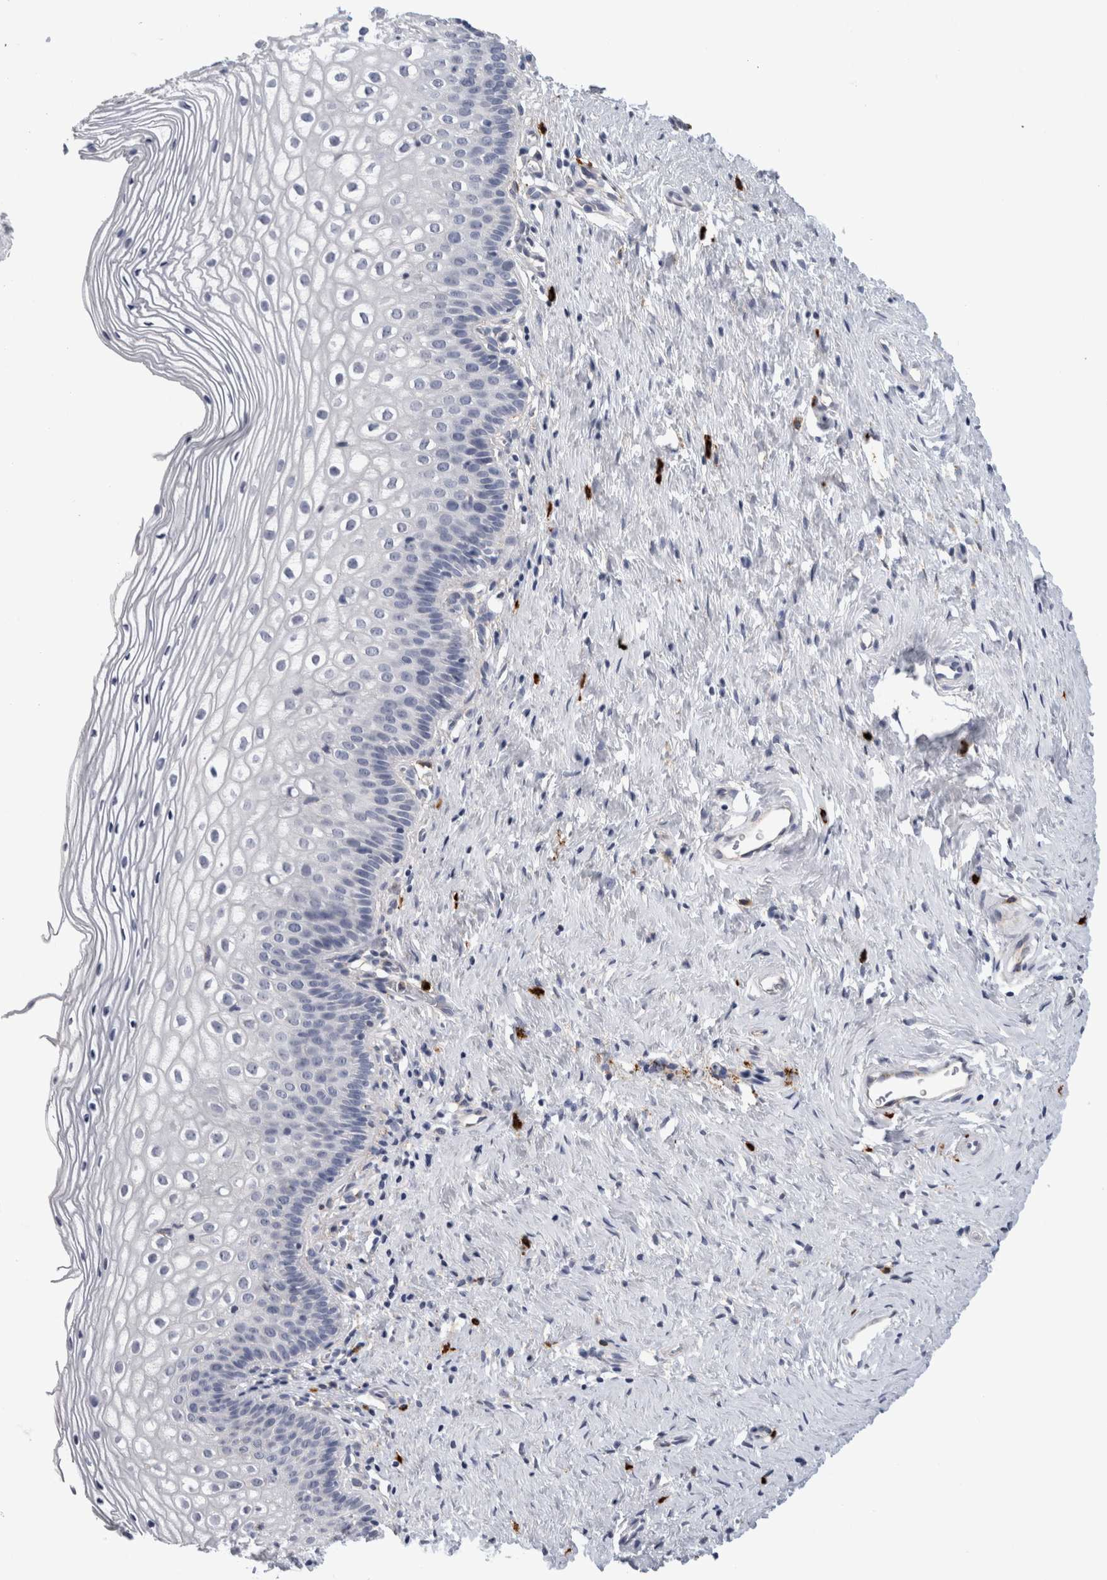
{"staining": {"intensity": "negative", "quantity": "none", "location": "none"}, "tissue": "cervix", "cell_type": "Squamous epithelial cells", "image_type": "normal", "snomed": [{"axis": "morphology", "description": "Normal tissue, NOS"}, {"axis": "topography", "description": "Cervix"}], "caption": "IHC histopathology image of benign cervix stained for a protein (brown), which reveals no staining in squamous epithelial cells. (Stains: DAB (3,3'-diaminobenzidine) immunohistochemistry (IHC) with hematoxylin counter stain, Microscopy: brightfield microscopy at high magnification).", "gene": "CD63", "patient": {"sex": "female", "age": 27}}